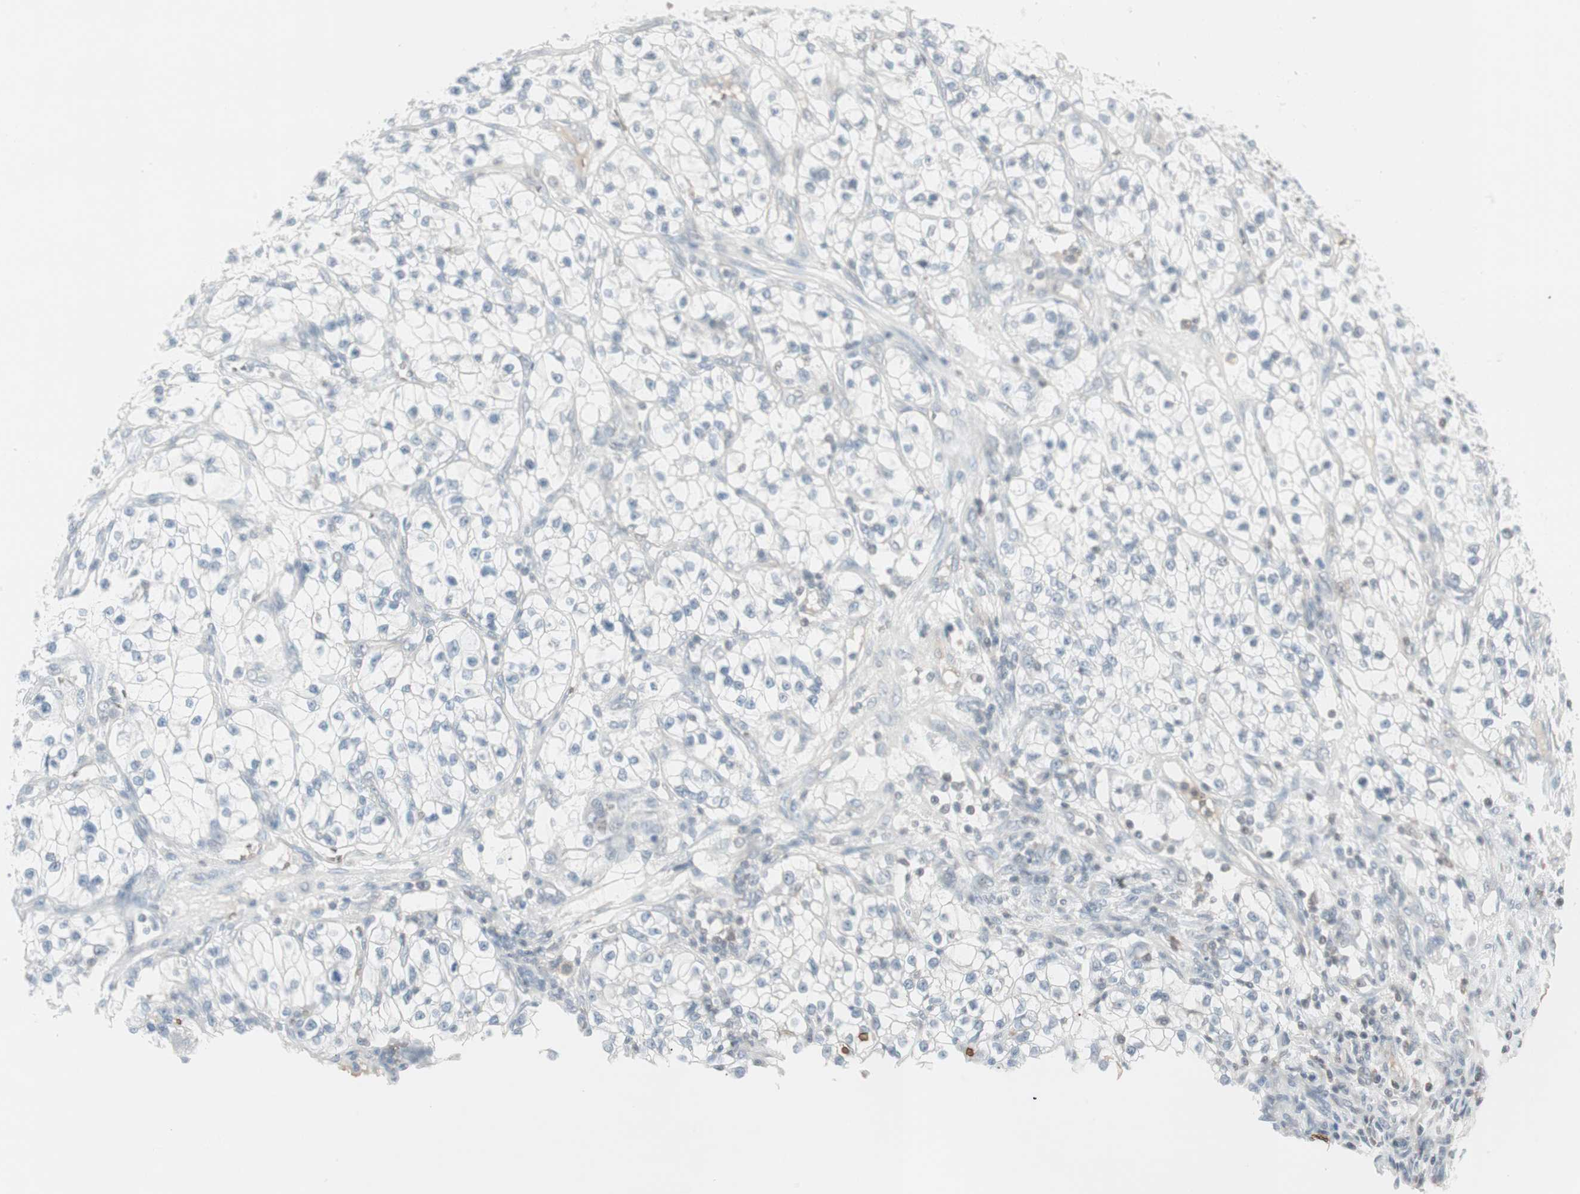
{"staining": {"intensity": "negative", "quantity": "none", "location": "none"}, "tissue": "renal cancer", "cell_type": "Tumor cells", "image_type": "cancer", "snomed": [{"axis": "morphology", "description": "Adenocarcinoma, NOS"}, {"axis": "topography", "description": "Kidney"}], "caption": "Photomicrograph shows no protein staining in tumor cells of adenocarcinoma (renal) tissue. (Stains: DAB (3,3'-diaminobenzidine) immunohistochemistry with hematoxylin counter stain, Microscopy: brightfield microscopy at high magnification).", "gene": "MAP4K1", "patient": {"sex": "female", "age": 57}}